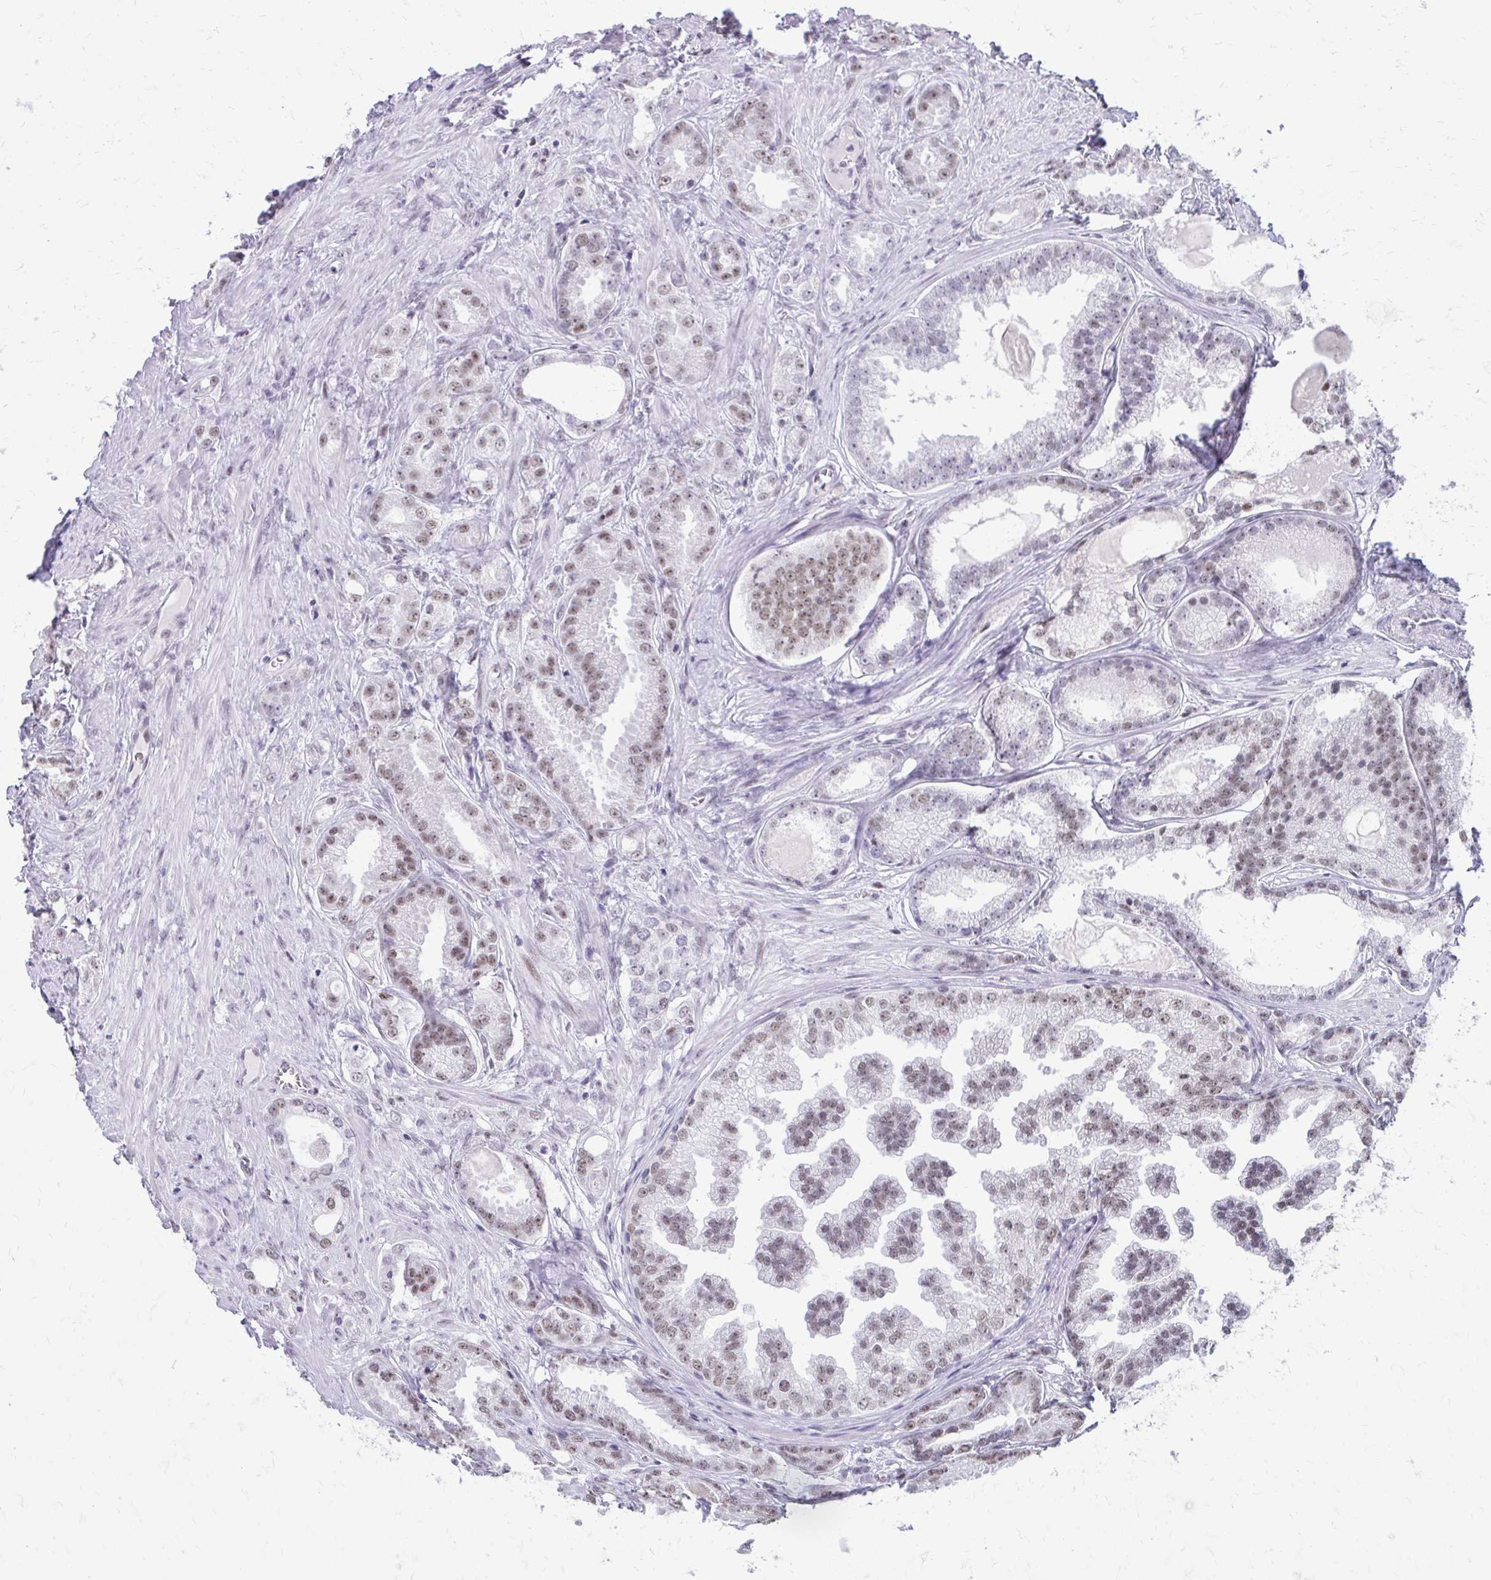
{"staining": {"intensity": "weak", "quantity": "25%-75%", "location": "nuclear"}, "tissue": "prostate cancer", "cell_type": "Tumor cells", "image_type": "cancer", "snomed": [{"axis": "morphology", "description": "Adenocarcinoma, Low grade"}, {"axis": "topography", "description": "Prostate"}], "caption": "Human prostate cancer (low-grade adenocarcinoma) stained with a protein marker exhibits weak staining in tumor cells.", "gene": "SS18", "patient": {"sex": "male", "age": 65}}